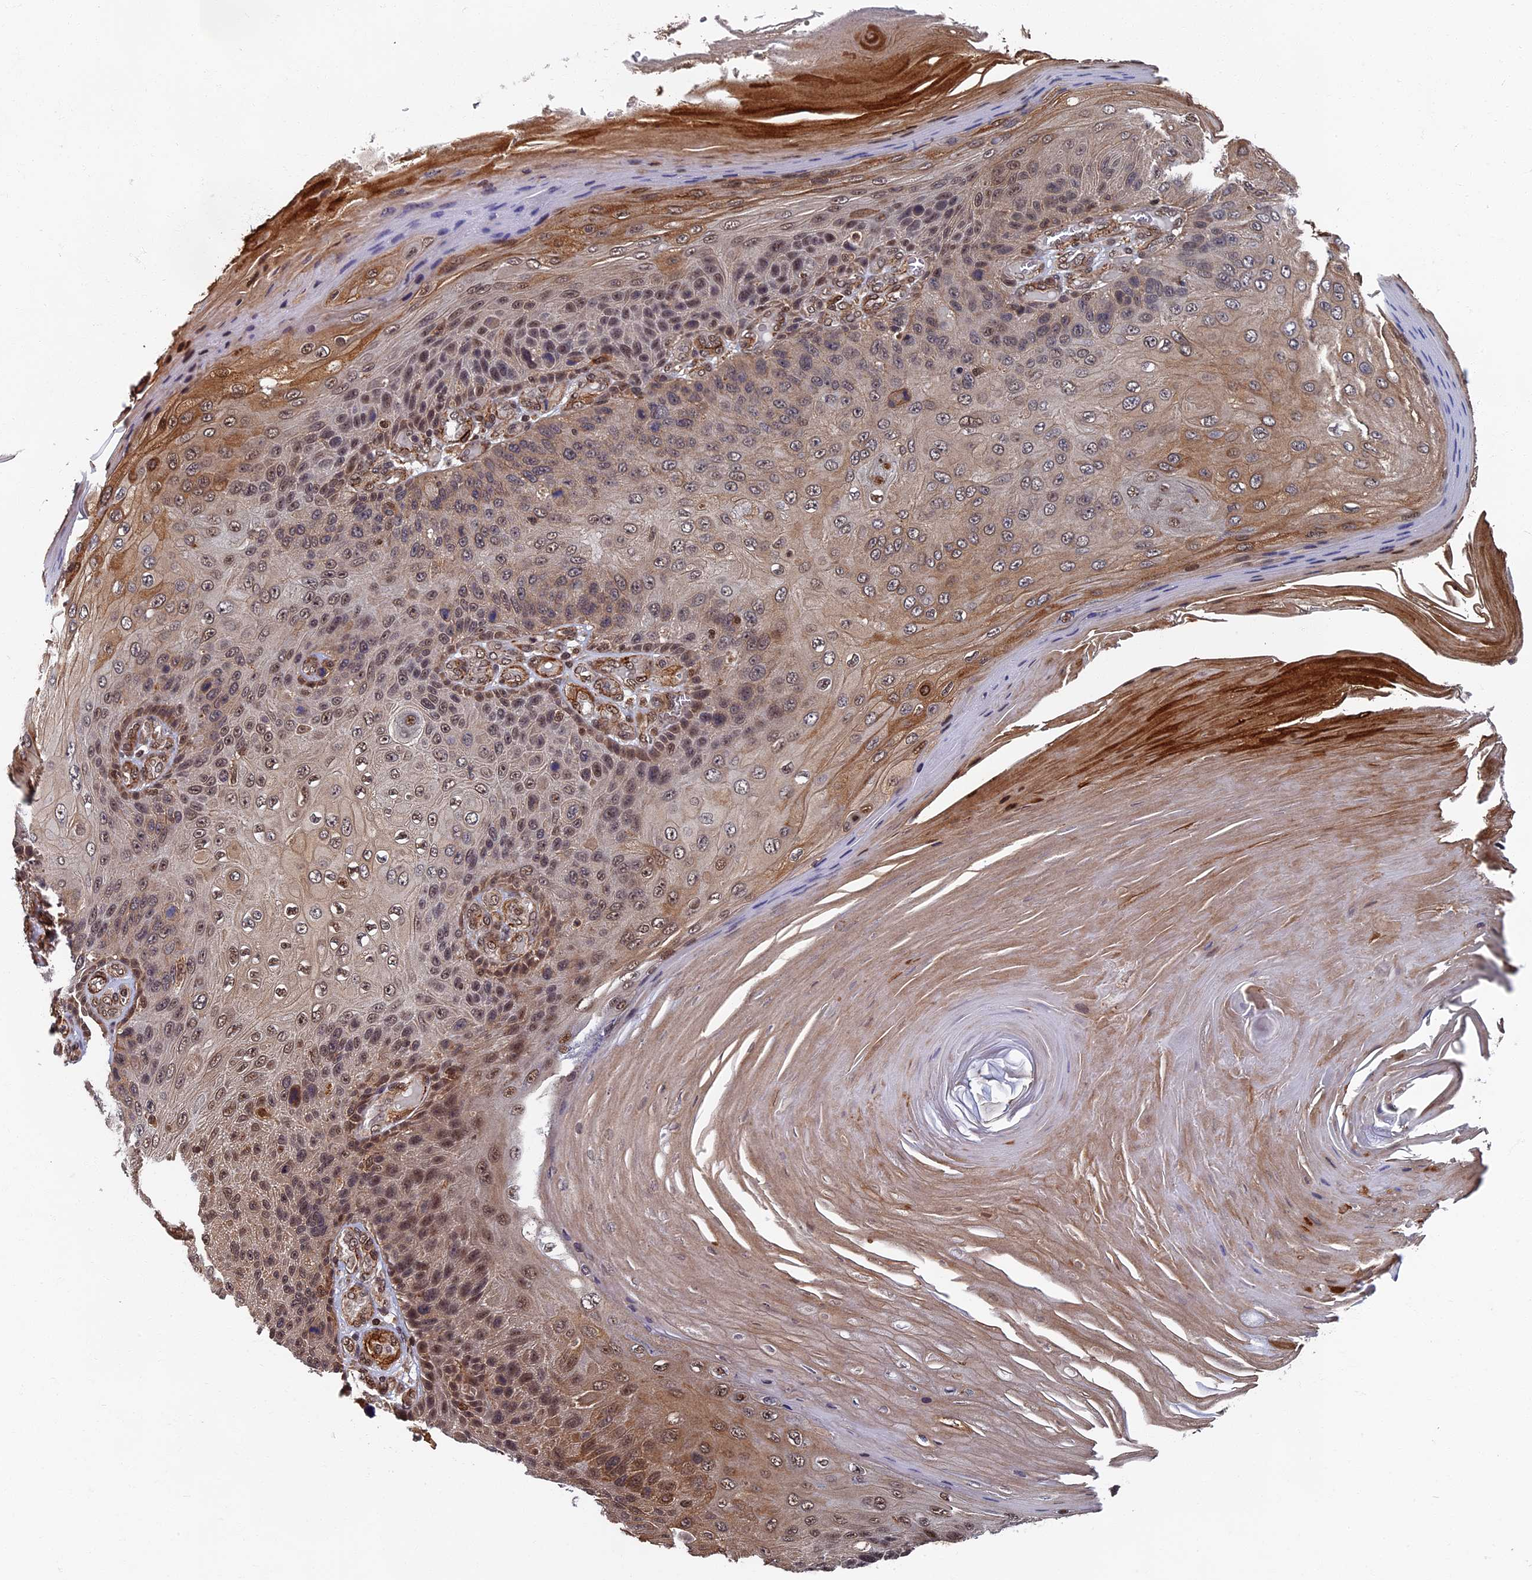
{"staining": {"intensity": "strong", "quantity": "25%-75%", "location": "cytoplasmic/membranous,nuclear"}, "tissue": "skin cancer", "cell_type": "Tumor cells", "image_type": "cancer", "snomed": [{"axis": "morphology", "description": "Squamous cell carcinoma, NOS"}, {"axis": "topography", "description": "Skin"}], "caption": "Skin cancer stained with a protein marker exhibits strong staining in tumor cells.", "gene": "CTDP1", "patient": {"sex": "female", "age": 88}}